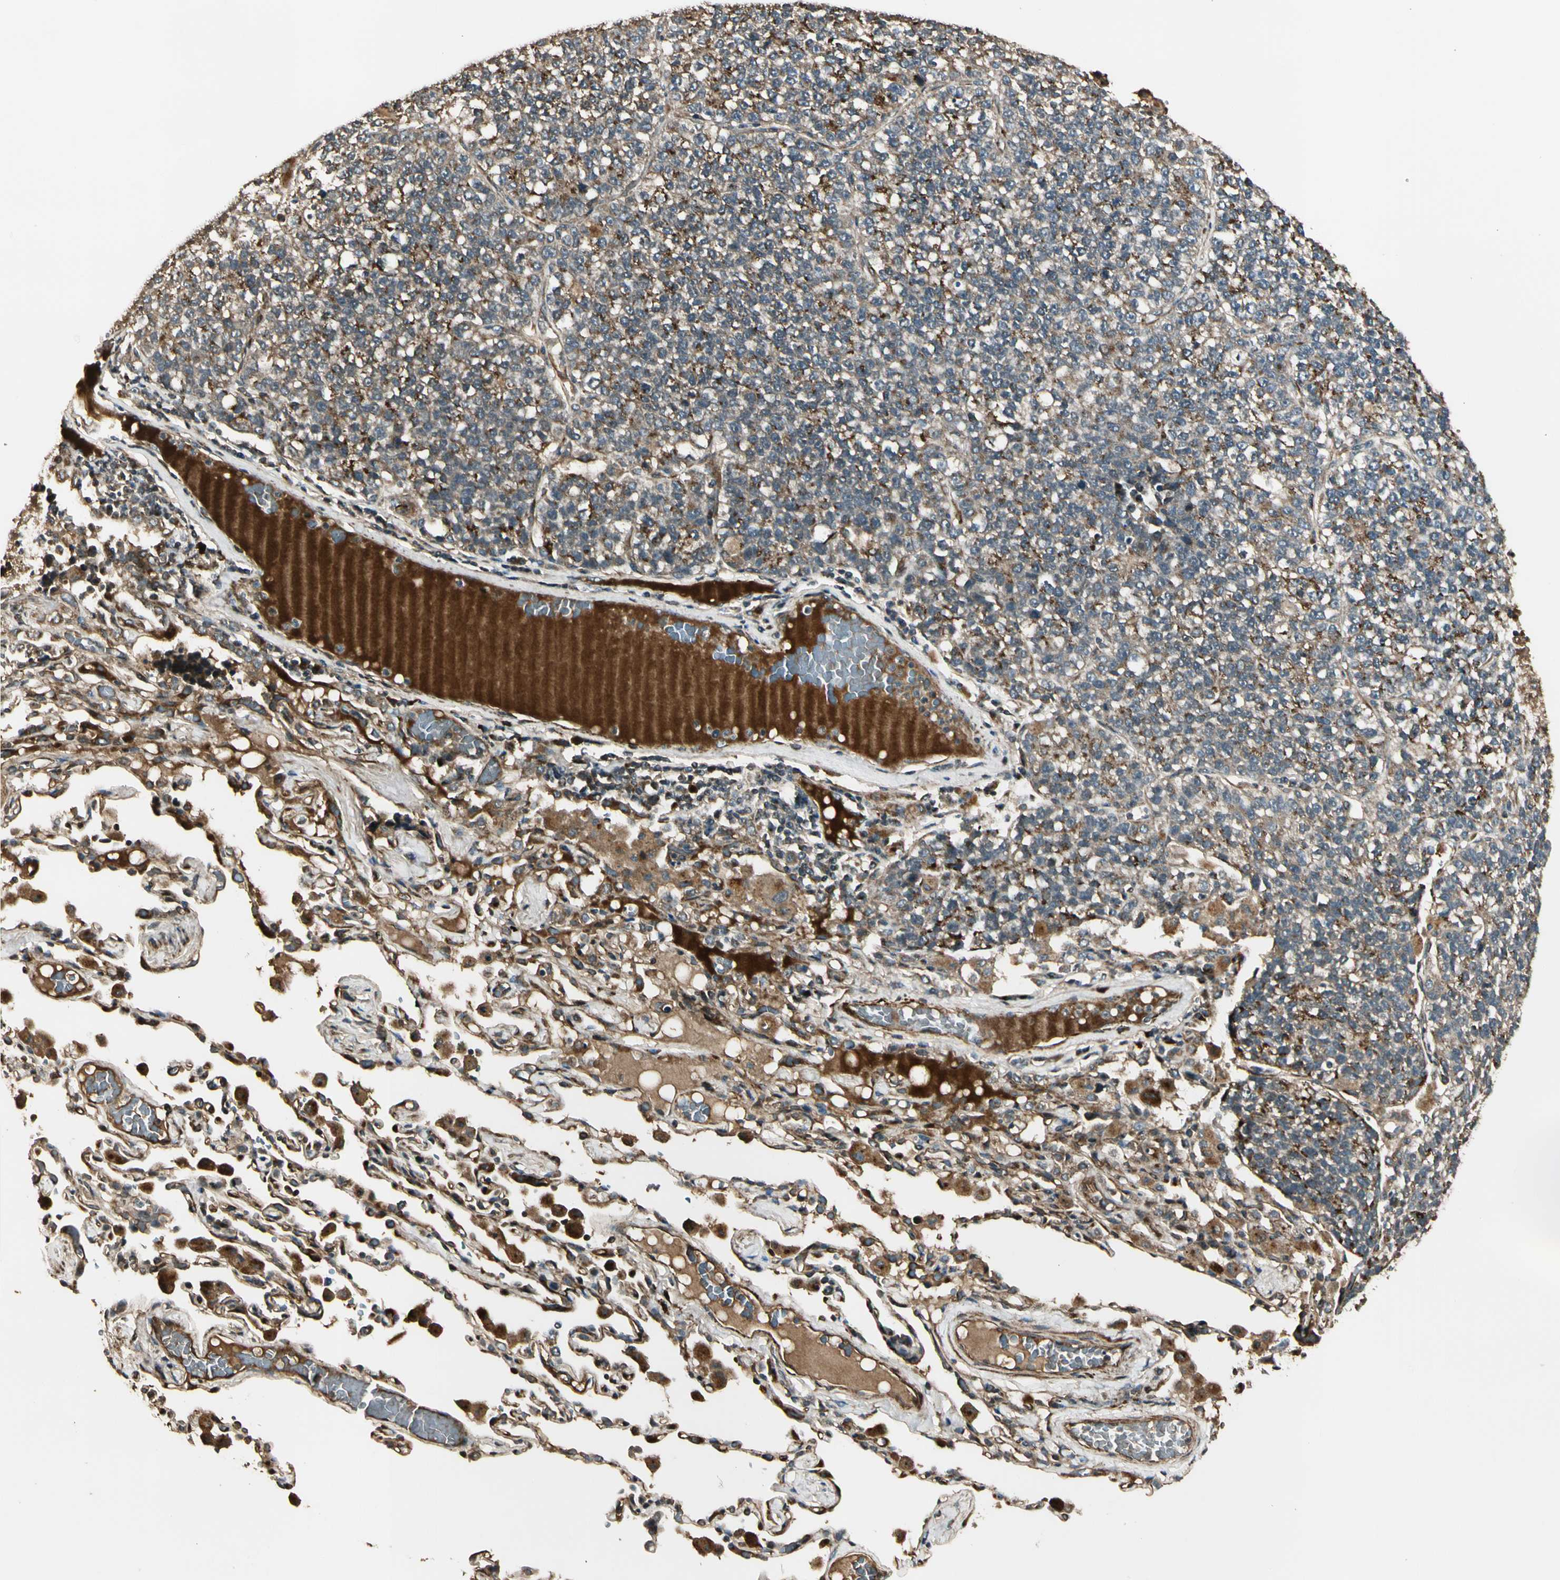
{"staining": {"intensity": "moderate", "quantity": "25%-75%", "location": "cytoplasmic/membranous"}, "tissue": "lung cancer", "cell_type": "Tumor cells", "image_type": "cancer", "snomed": [{"axis": "morphology", "description": "Adenocarcinoma, NOS"}, {"axis": "topography", "description": "Lung"}], "caption": "Moderate cytoplasmic/membranous protein staining is present in about 25%-75% of tumor cells in lung adenocarcinoma.", "gene": "GCK", "patient": {"sex": "male", "age": 49}}